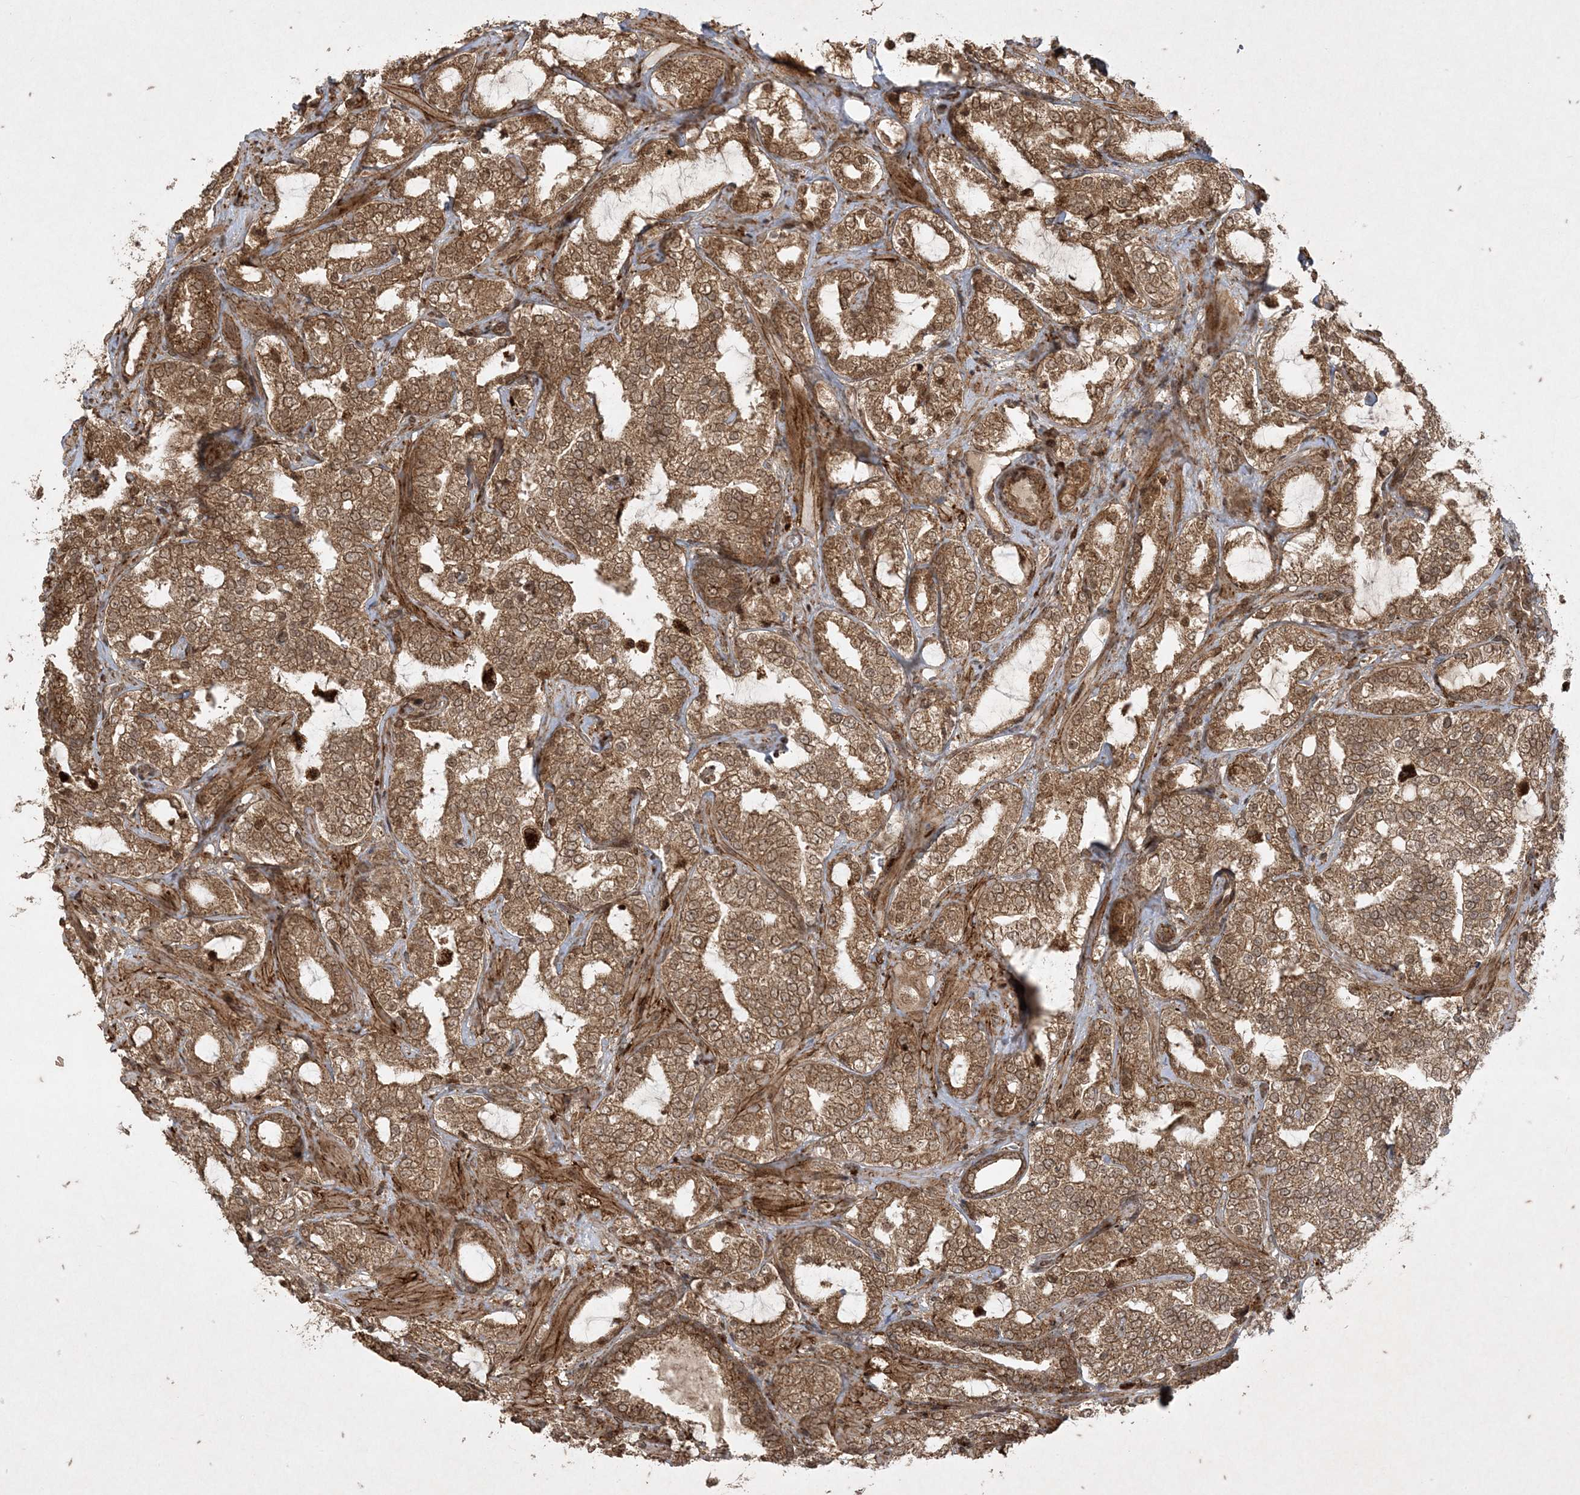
{"staining": {"intensity": "moderate", "quantity": ">75%", "location": "cytoplasmic/membranous"}, "tissue": "prostate cancer", "cell_type": "Tumor cells", "image_type": "cancer", "snomed": [{"axis": "morphology", "description": "Adenocarcinoma, High grade"}, {"axis": "topography", "description": "Prostate"}], "caption": "IHC micrograph of neoplastic tissue: human adenocarcinoma (high-grade) (prostate) stained using immunohistochemistry (IHC) shows medium levels of moderate protein expression localized specifically in the cytoplasmic/membranous of tumor cells, appearing as a cytoplasmic/membranous brown color.", "gene": "RRAS", "patient": {"sex": "male", "age": 64}}